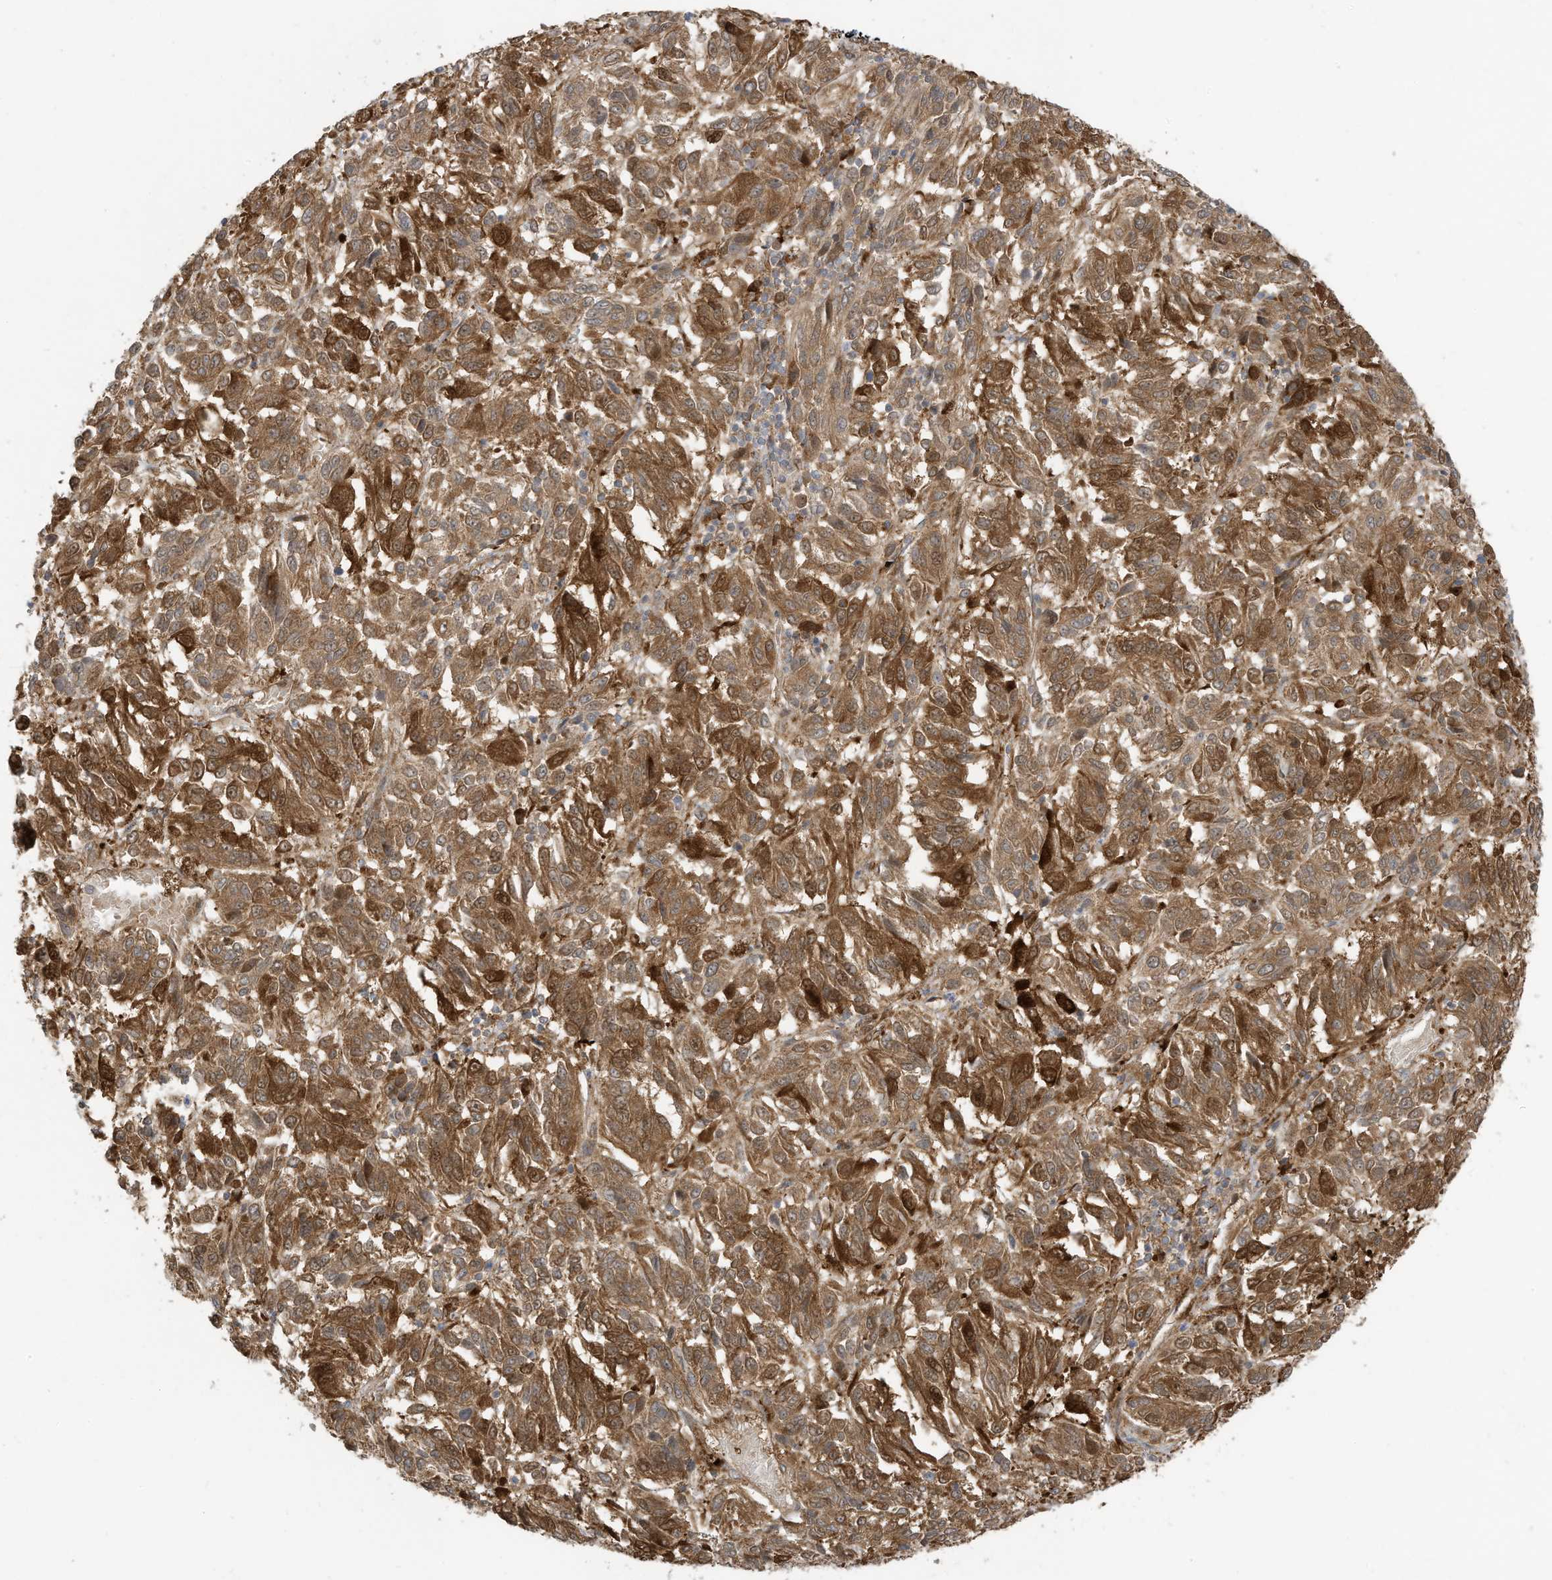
{"staining": {"intensity": "moderate", "quantity": ">75%", "location": "cytoplasmic/membranous"}, "tissue": "melanoma", "cell_type": "Tumor cells", "image_type": "cancer", "snomed": [{"axis": "morphology", "description": "Malignant melanoma, Metastatic site"}, {"axis": "topography", "description": "Lung"}], "caption": "IHC histopathology image of human malignant melanoma (metastatic site) stained for a protein (brown), which exhibits medium levels of moderate cytoplasmic/membranous staining in approximately >75% of tumor cells.", "gene": "USE1", "patient": {"sex": "male", "age": 64}}